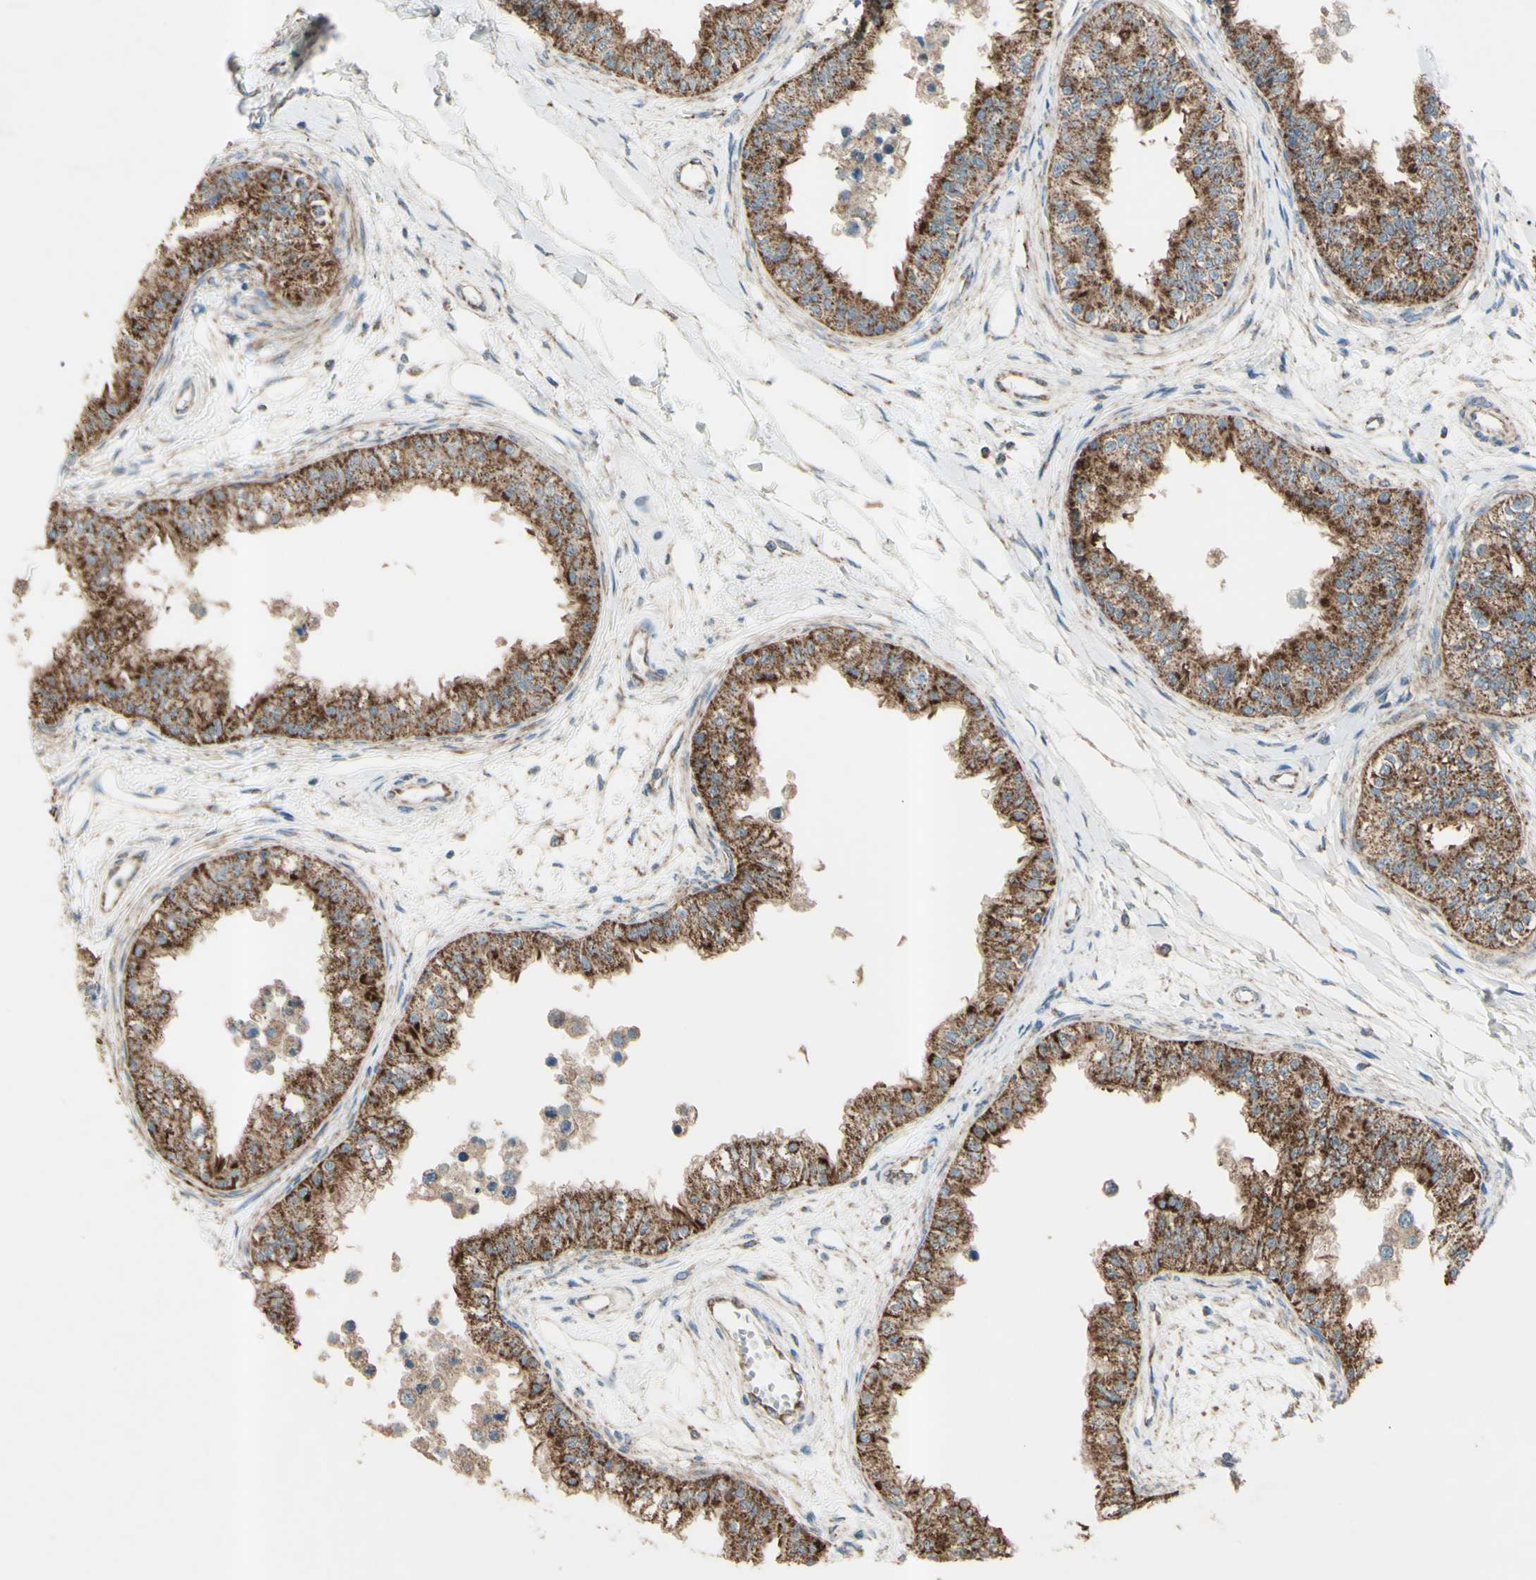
{"staining": {"intensity": "strong", "quantity": ">75%", "location": "cytoplasmic/membranous"}, "tissue": "epididymis", "cell_type": "Glandular cells", "image_type": "normal", "snomed": [{"axis": "morphology", "description": "Normal tissue, NOS"}, {"axis": "morphology", "description": "Adenocarcinoma, metastatic, NOS"}, {"axis": "topography", "description": "Testis"}, {"axis": "topography", "description": "Epididymis"}], "caption": "Glandular cells show high levels of strong cytoplasmic/membranous staining in about >75% of cells in benign human epididymis.", "gene": "RHOT1", "patient": {"sex": "male", "age": 26}}